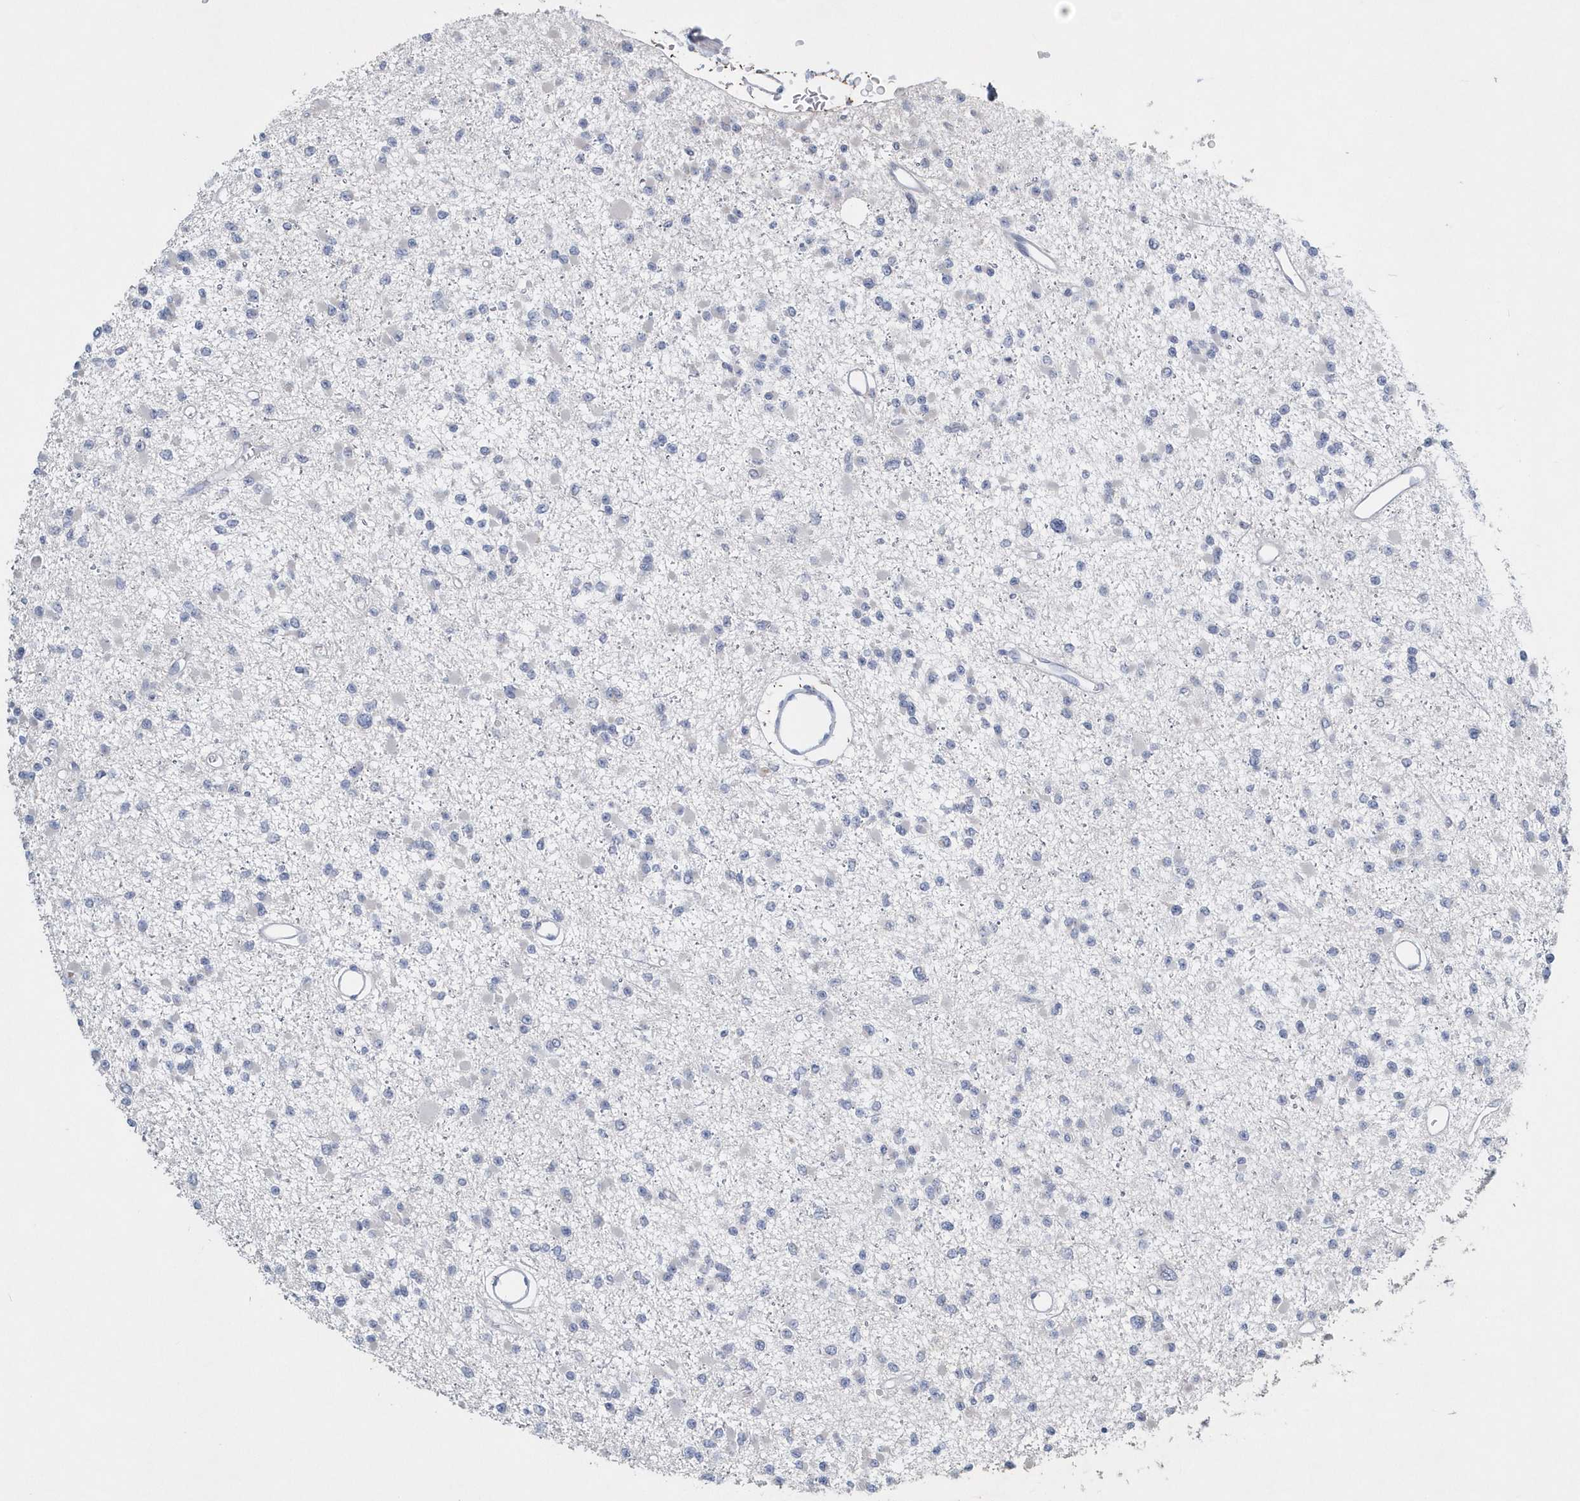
{"staining": {"intensity": "negative", "quantity": "none", "location": "none"}, "tissue": "glioma", "cell_type": "Tumor cells", "image_type": "cancer", "snomed": [{"axis": "morphology", "description": "Glioma, malignant, Low grade"}, {"axis": "topography", "description": "Brain"}], "caption": "This is an immunohistochemistry (IHC) photomicrograph of glioma. There is no staining in tumor cells.", "gene": "SPATA18", "patient": {"sex": "female", "age": 22}}